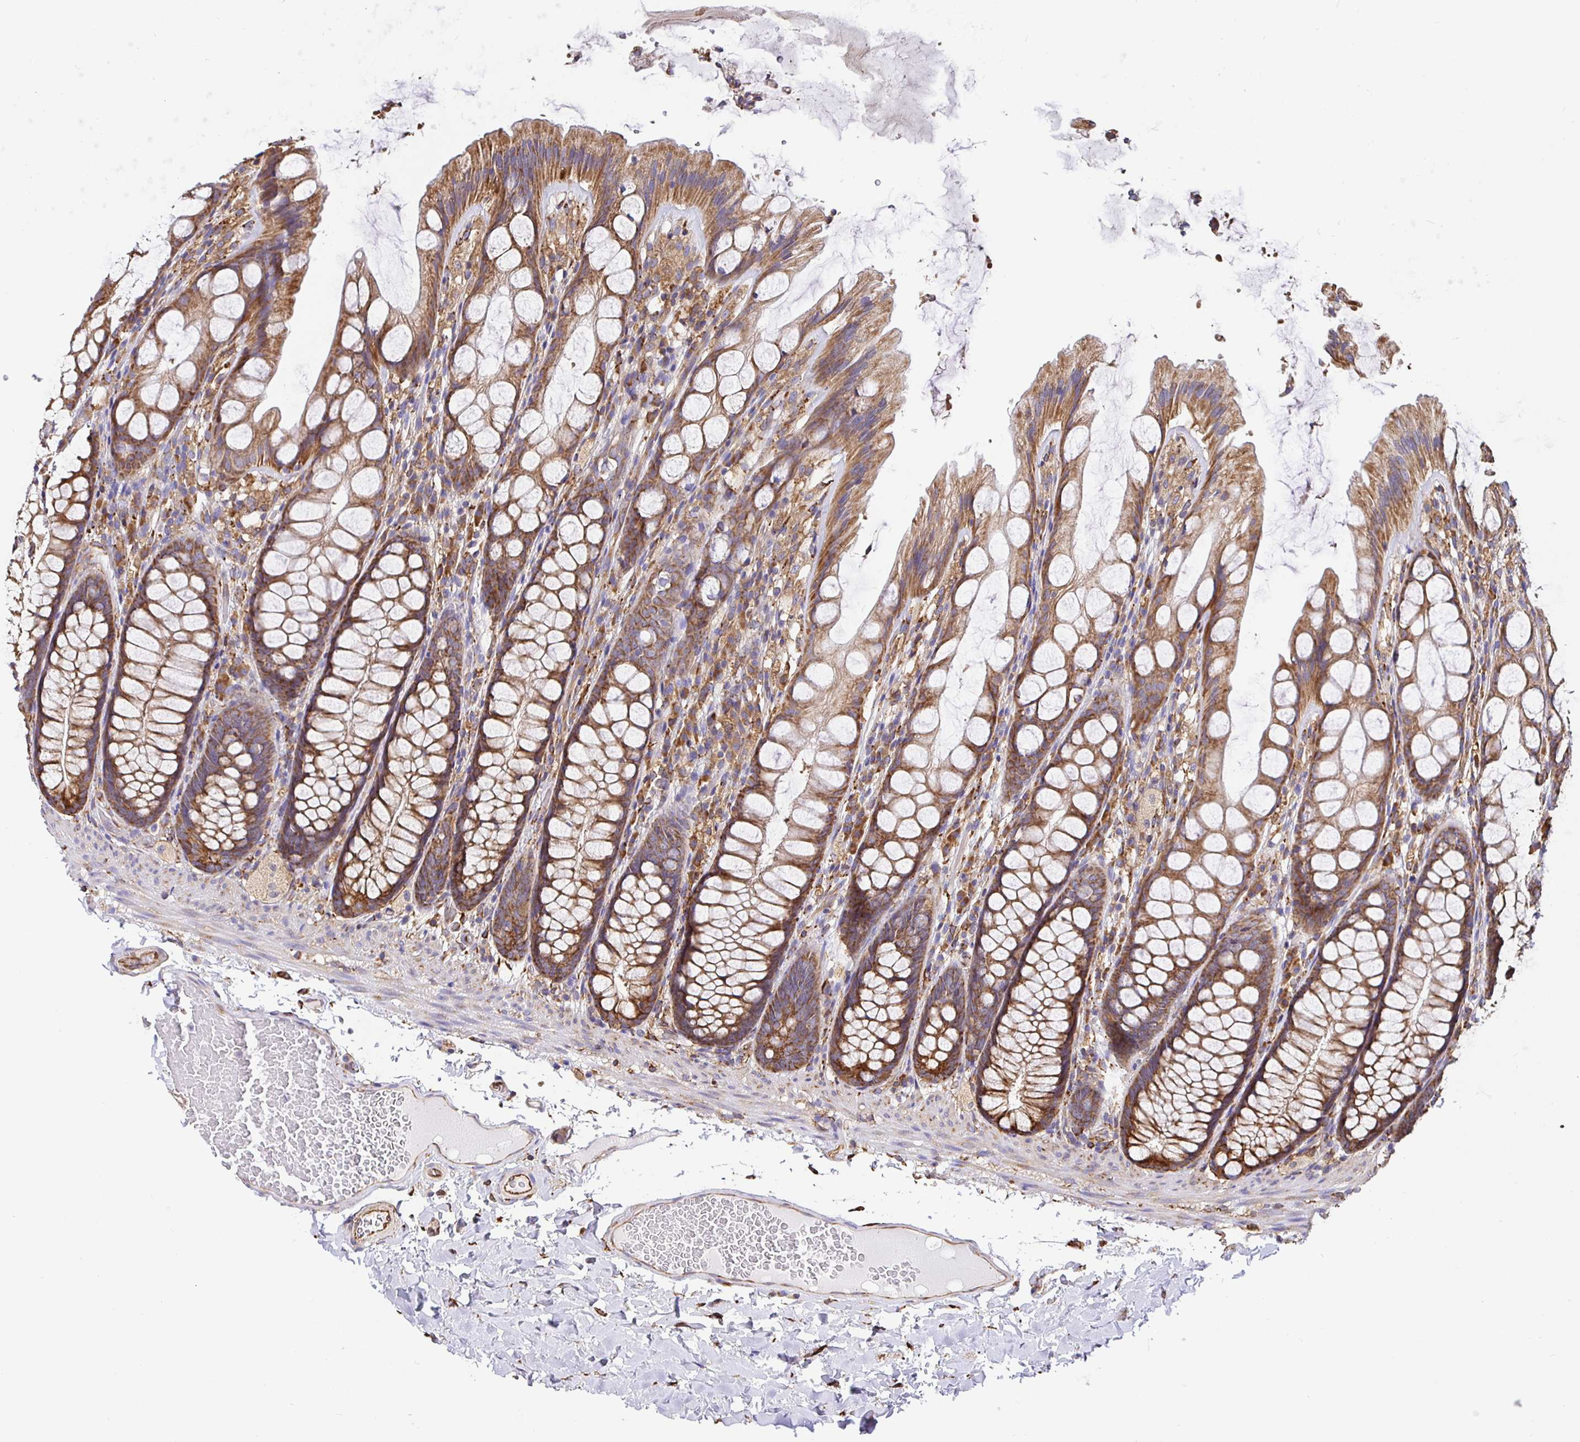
{"staining": {"intensity": "moderate", "quantity": ">75%", "location": "cytoplasmic/membranous"}, "tissue": "colon", "cell_type": "Endothelial cells", "image_type": "normal", "snomed": [{"axis": "morphology", "description": "Normal tissue, NOS"}, {"axis": "topography", "description": "Colon"}], "caption": "Immunohistochemical staining of normal human colon demonstrates >75% levels of moderate cytoplasmic/membranous protein staining in about >75% of endothelial cells.", "gene": "MAOA", "patient": {"sex": "male", "age": 47}}